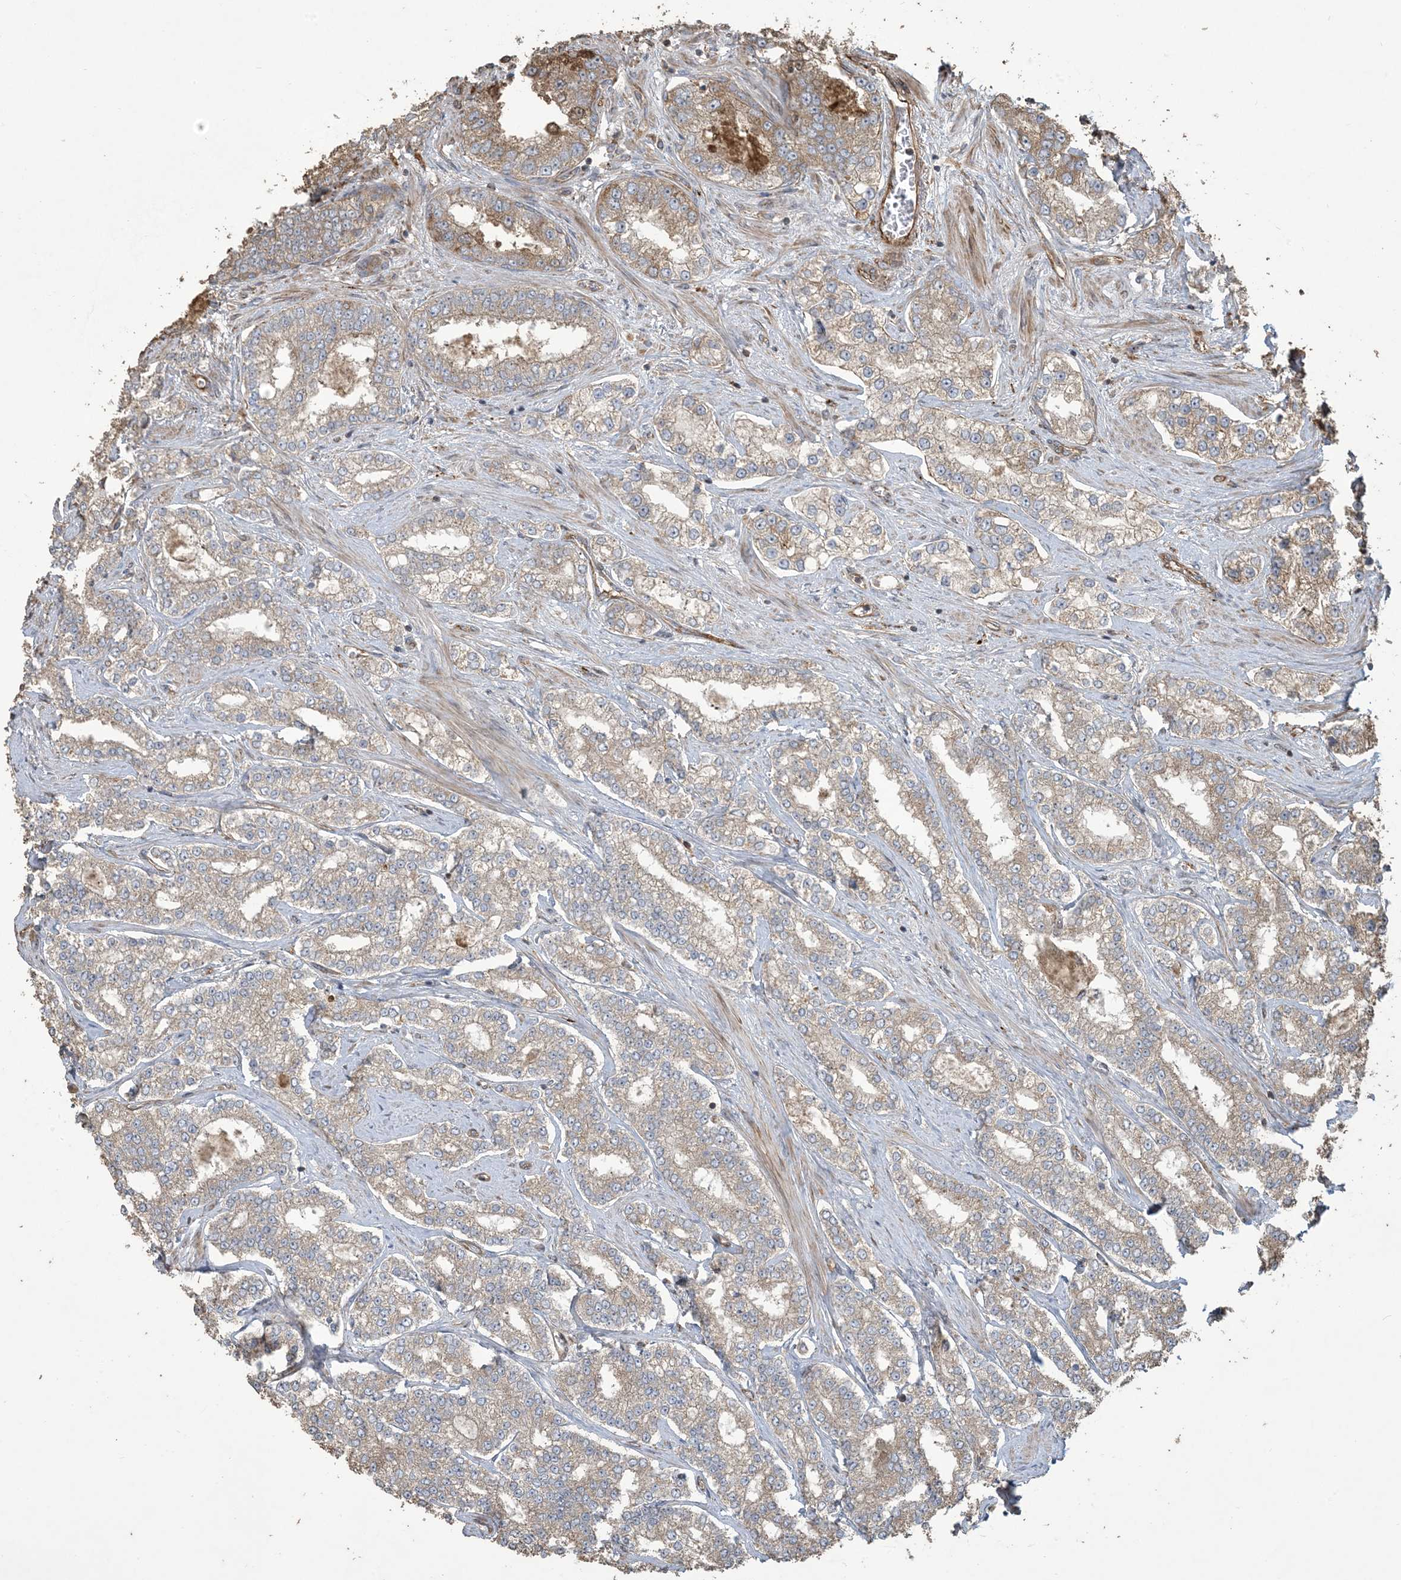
{"staining": {"intensity": "weak", "quantity": "25%-75%", "location": "cytoplasmic/membranous"}, "tissue": "prostate cancer", "cell_type": "Tumor cells", "image_type": "cancer", "snomed": [{"axis": "morphology", "description": "Normal tissue, NOS"}, {"axis": "morphology", "description": "Adenocarcinoma, High grade"}, {"axis": "topography", "description": "Prostate"}], "caption": "A histopathology image of high-grade adenocarcinoma (prostate) stained for a protein demonstrates weak cytoplasmic/membranous brown staining in tumor cells.", "gene": "KLHL18", "patient": {"sex": "male", "age": 83}}